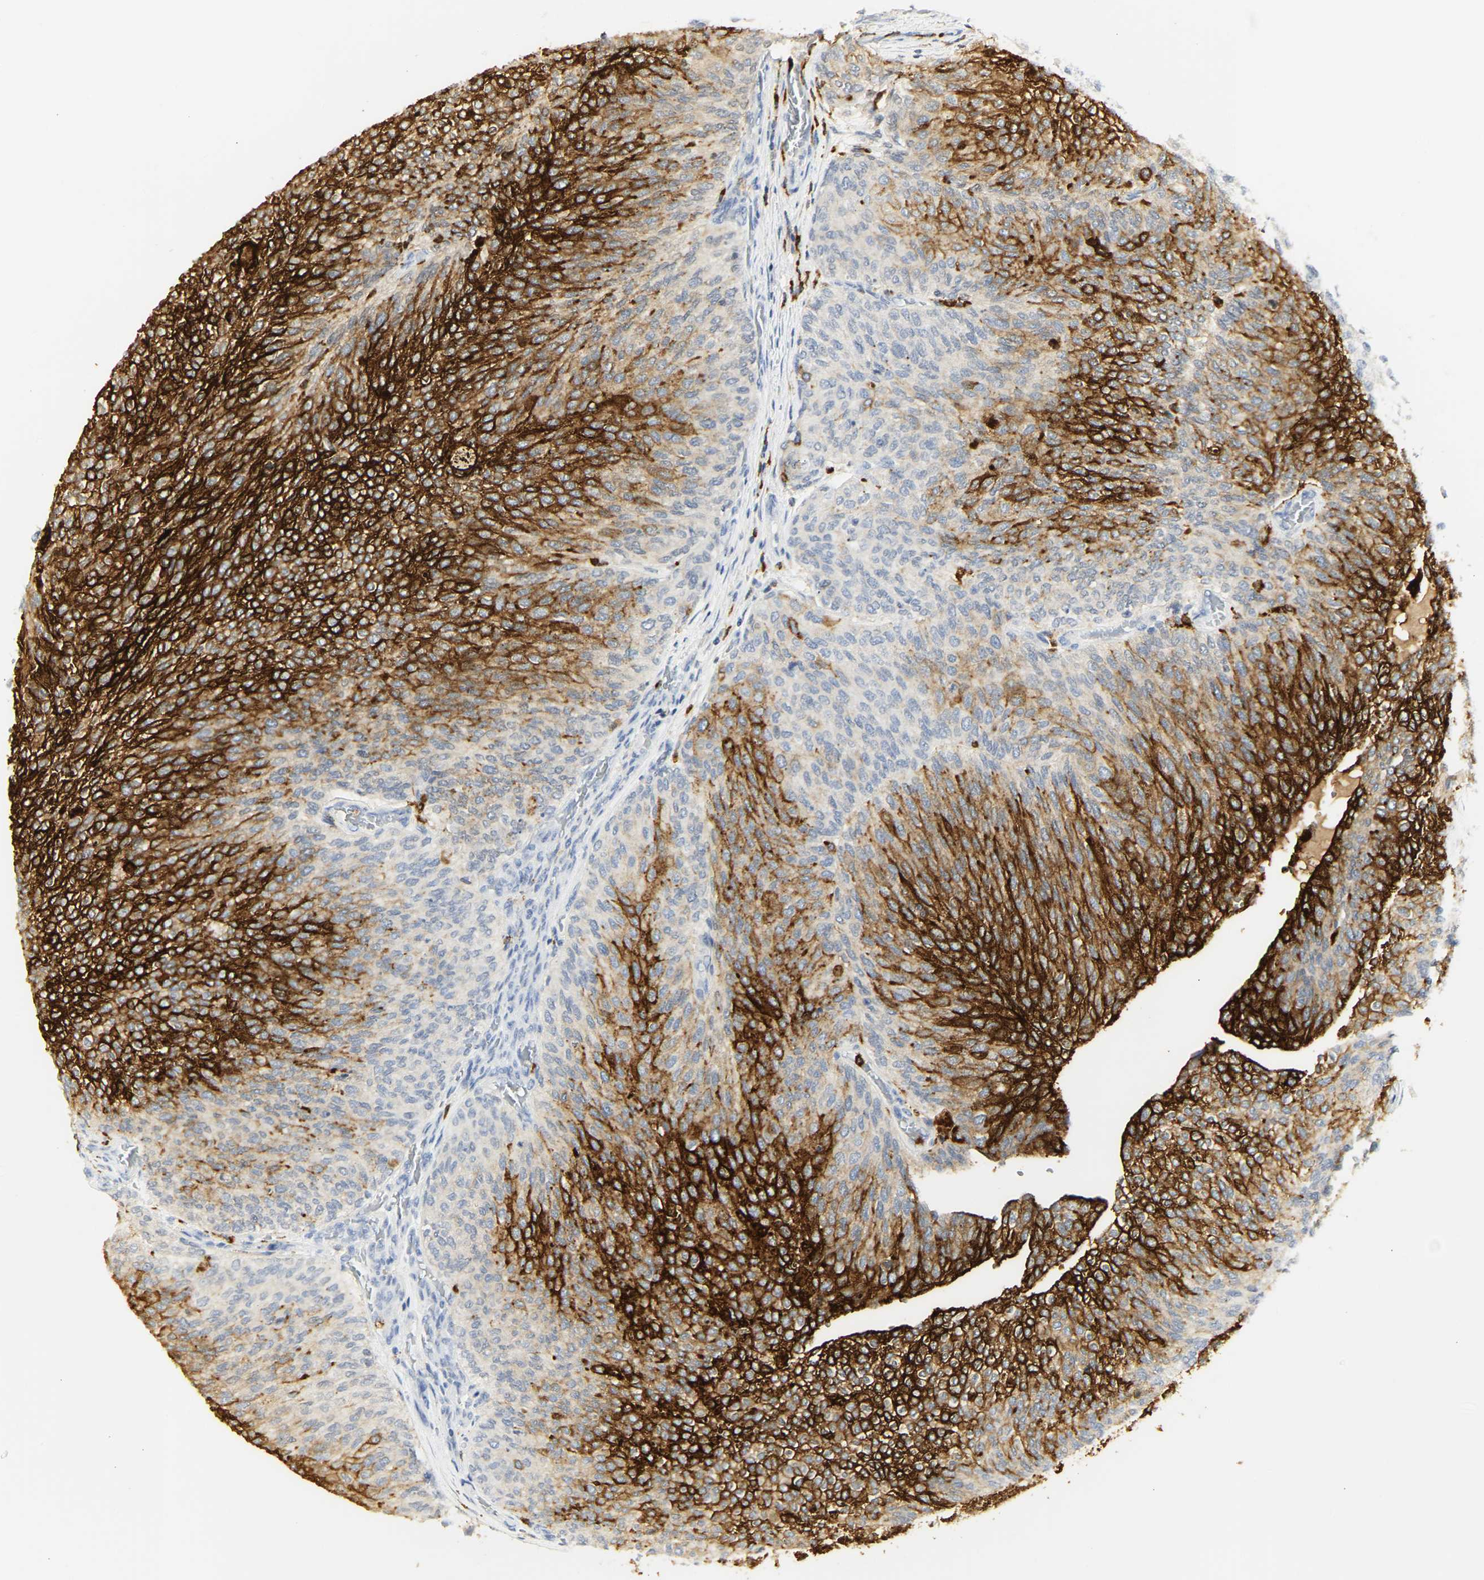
{"staining": {"intensity": "strong", "quantity": ">75%", "location": "cytoplasmic/membranous"}, "tissue": "urothelial cancer", "cell_type": "Tumor cells", "image_type": "cancer", "snomed": [{"axis": "morphology", "description": "Urothelial carcinoma, Low grade"}, {"axis": "topography", "description": "Urinary bladder"}], "caption": "DAB immunohistochemical staining of human urothelial cancer demonstrates strong cytoplasmic/membranous protein expression in approximately >75% of tumor cells. The protein of interest is stained brown, and the nuclei are stained in blue (DAB IHC with brightfield microscopy, high magnification).", "gene": "CEACAM5", "patient": {"sex": "female", "age": 79}}